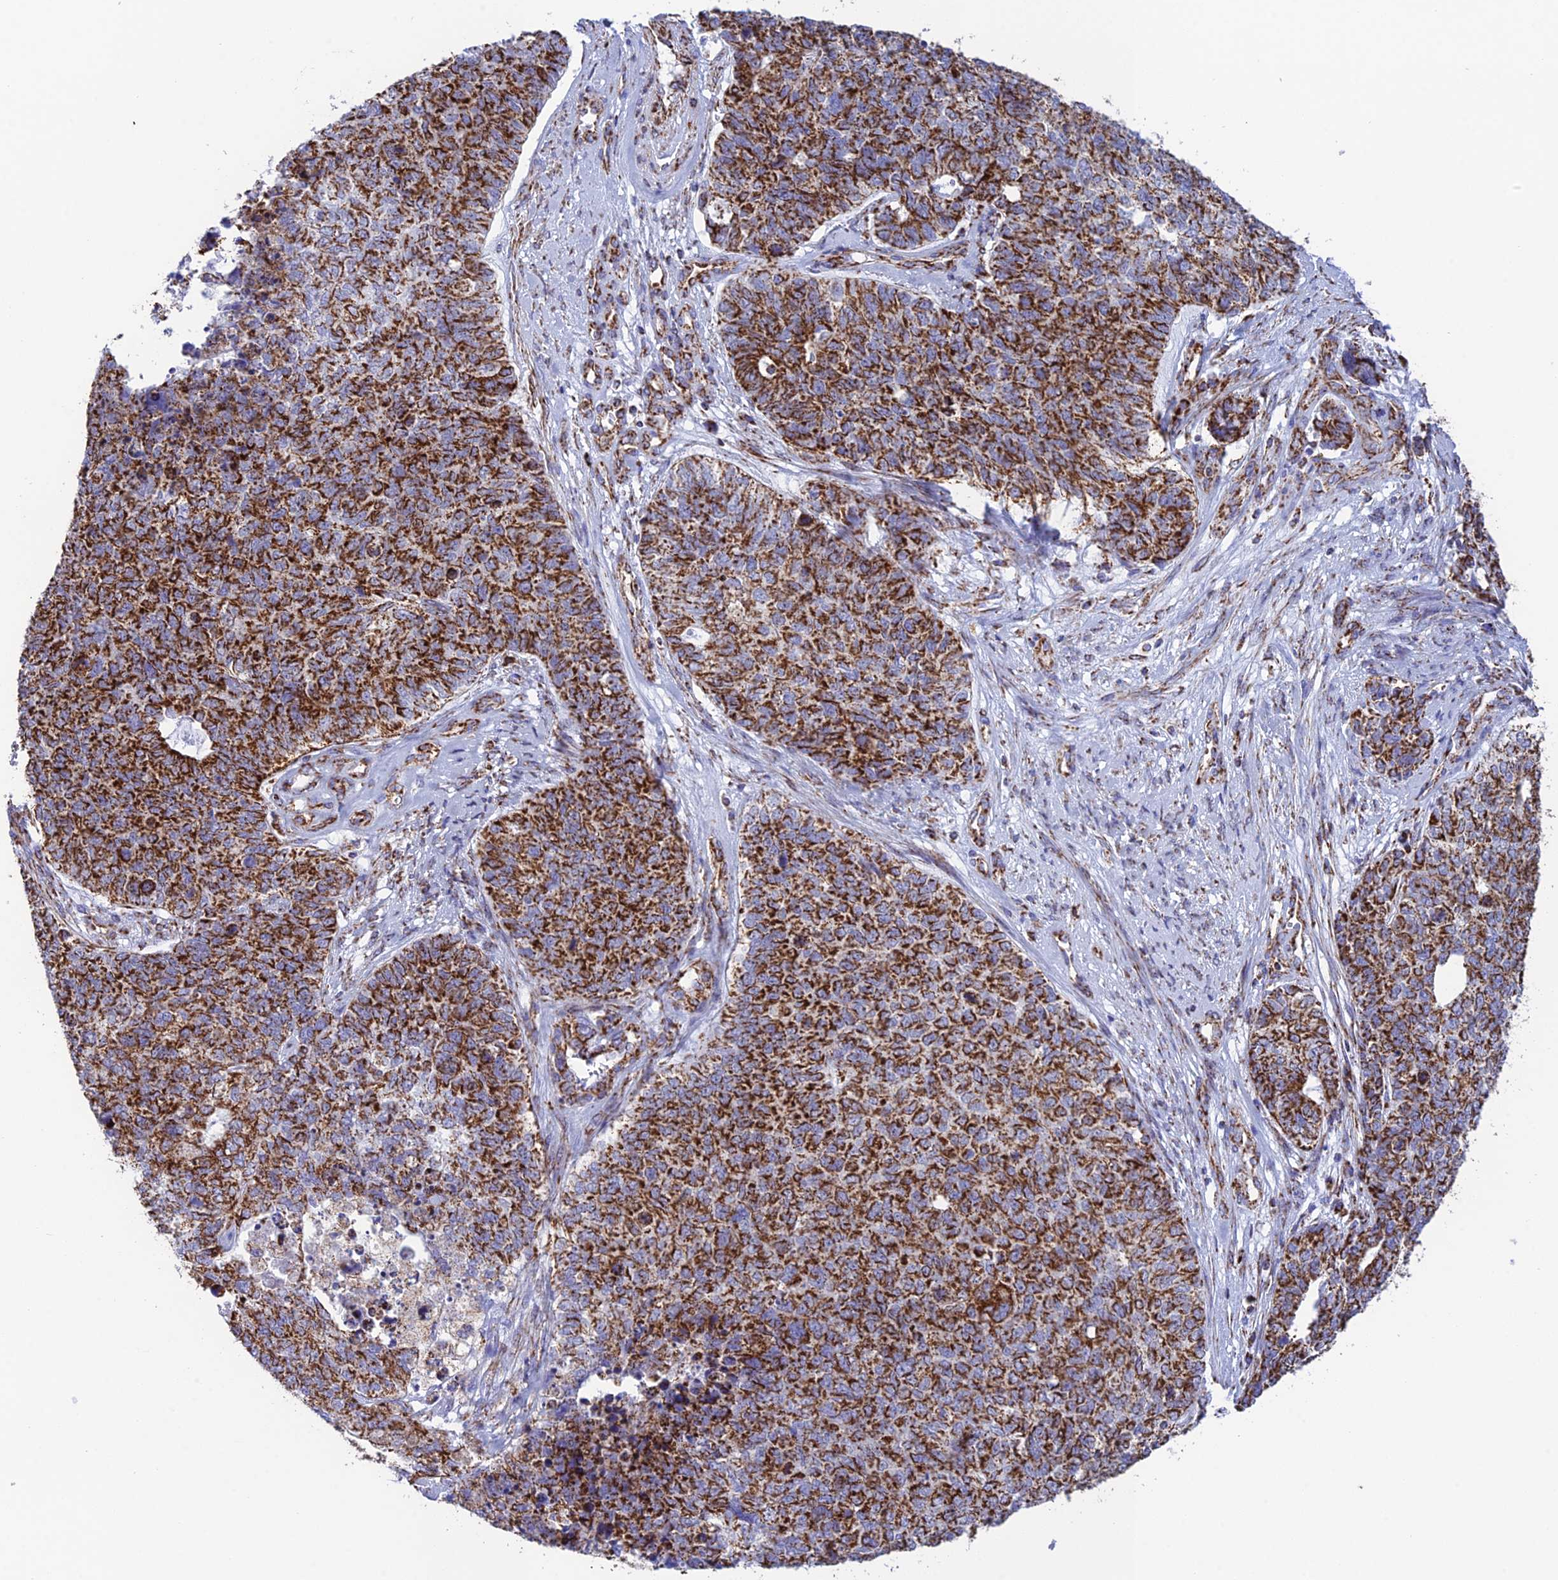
{"staining": {"intensity": "strong", "quantity": ">75%", "location": "cytoplasmic/membranous"}, "tissue": "cervical cancer", "cell_type": "Tumor cells", "image_type": "cancer", "snomed": [{"axis": "morphology", "description": "Squamous cell carcinoma, NOS"}, {"axis": "topography", "description": "Cervix"}], "caption": "Human cervical cancer stained for a protein (brown) demonstrates strong cytoplasmic/membranous positive positivity in approximately >75% of tumor cells.", "gene": "CHCHD3", "patient": {"sex": "female", "age": 63}}